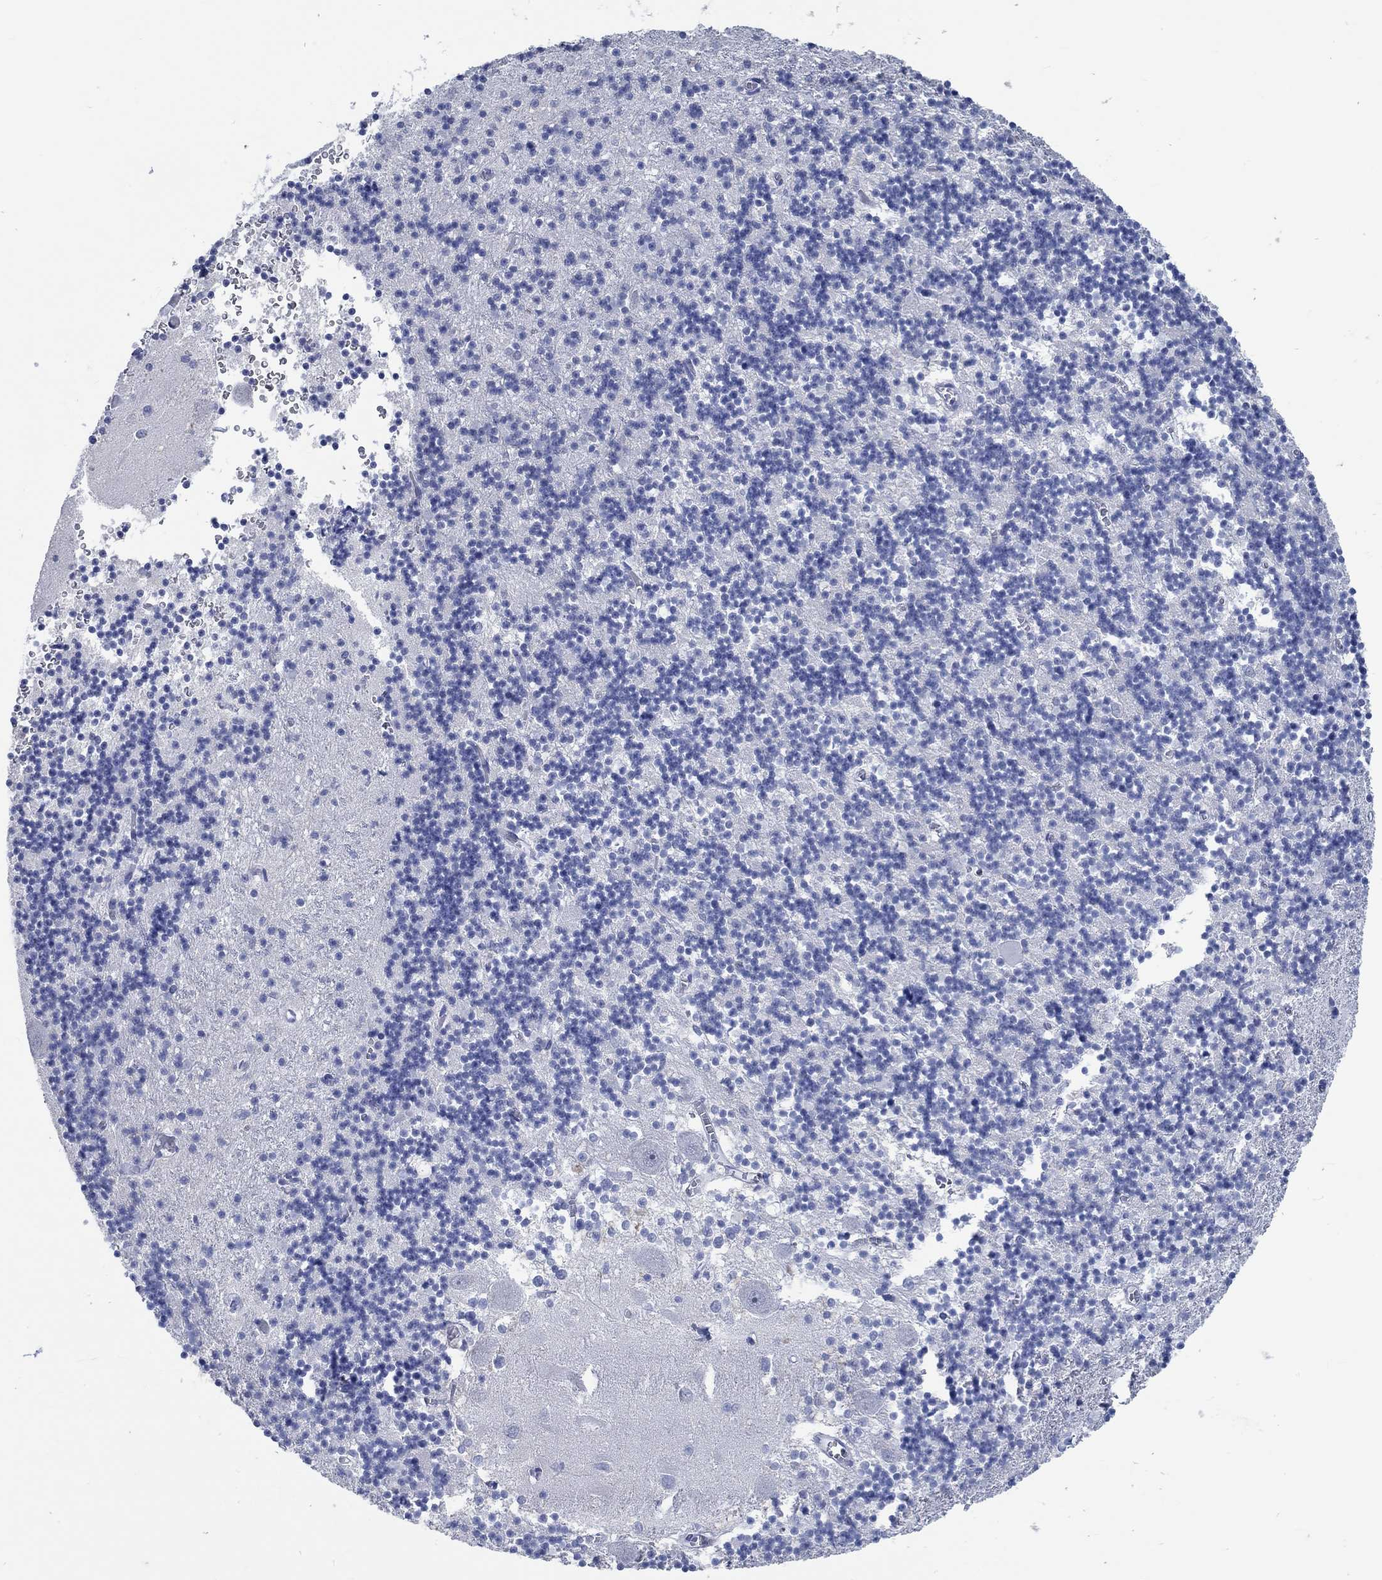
{"staining": {"intensity": "negative", "quantity": "none", "location": "none"}, "tissue": "cerebellum", "cell_type": "Cells in granular layer", "image_type": "normal", "snomed": [{"axis": "morphology", "description": "Normal tissue, NOS"}, {"axis": "topography", "description": "Cerebellum"}], "caption": "Image shows no significant protein staining in cells in granular layer of benign cerebellum.", "gene": "C4orf47", "patient": {"sex": "female", "age": 64}}